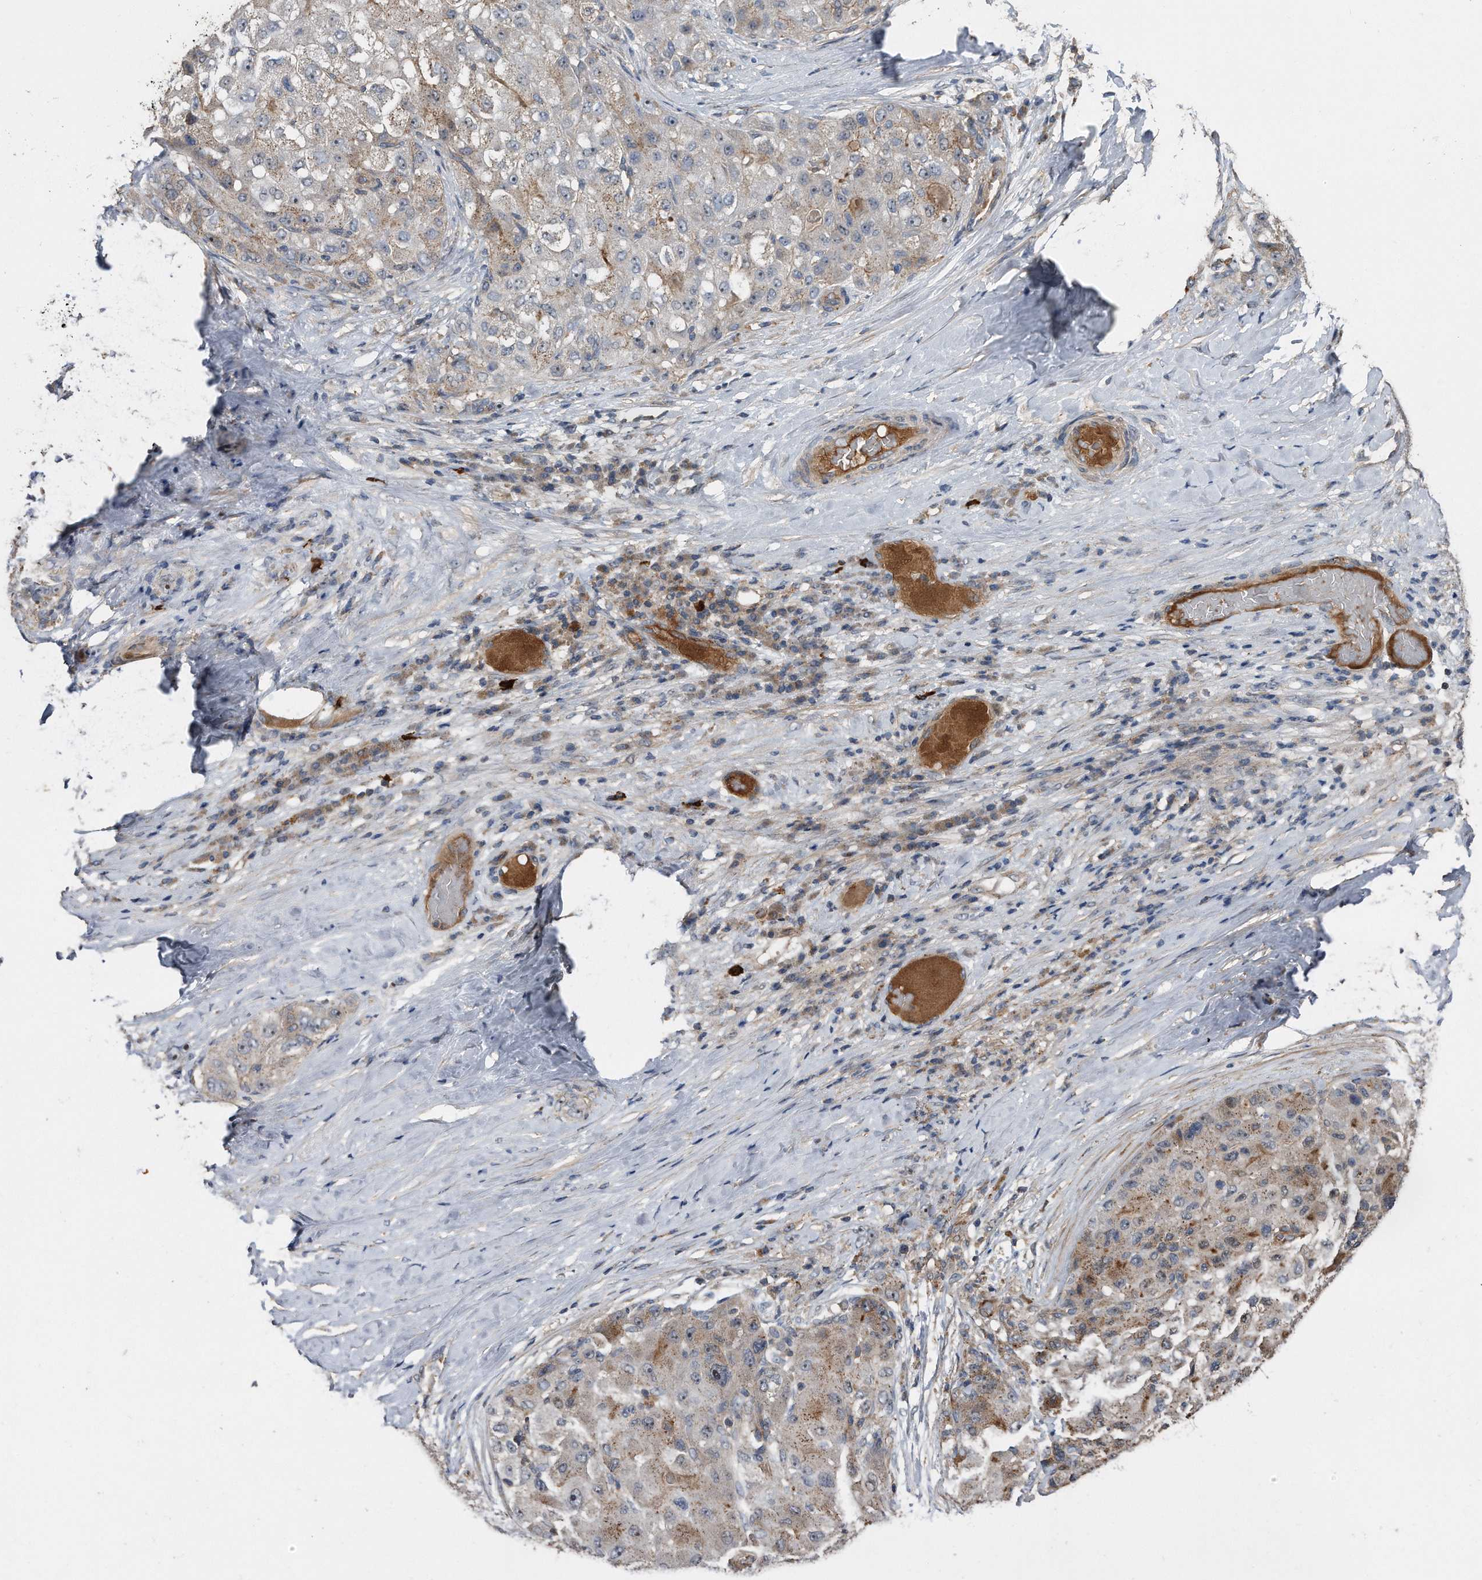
{"staining": {"intensity": "weak", "quantity": "25%-75%", "location": "cytoplasmic/membranous"}, "tissue": "liver cancer", "cell_type": "Tumor cells", "image_type": "cancer", "snomed": [{"axis": "morphology", "description": "Carcinoma, Hepatocellular, NOS"}, {"axis": "topography", "description": "Liver"}], "caption": "An IHC micrograph of neoplastic tissue is shown. Protein staining in brown highlights weak cytoplasmic/membranous positivity in liver cancer (hepatocellular carcinoma) within tumor cells.", "gene": "KCND3", "patient": {"sex": "male", "age": 80}}